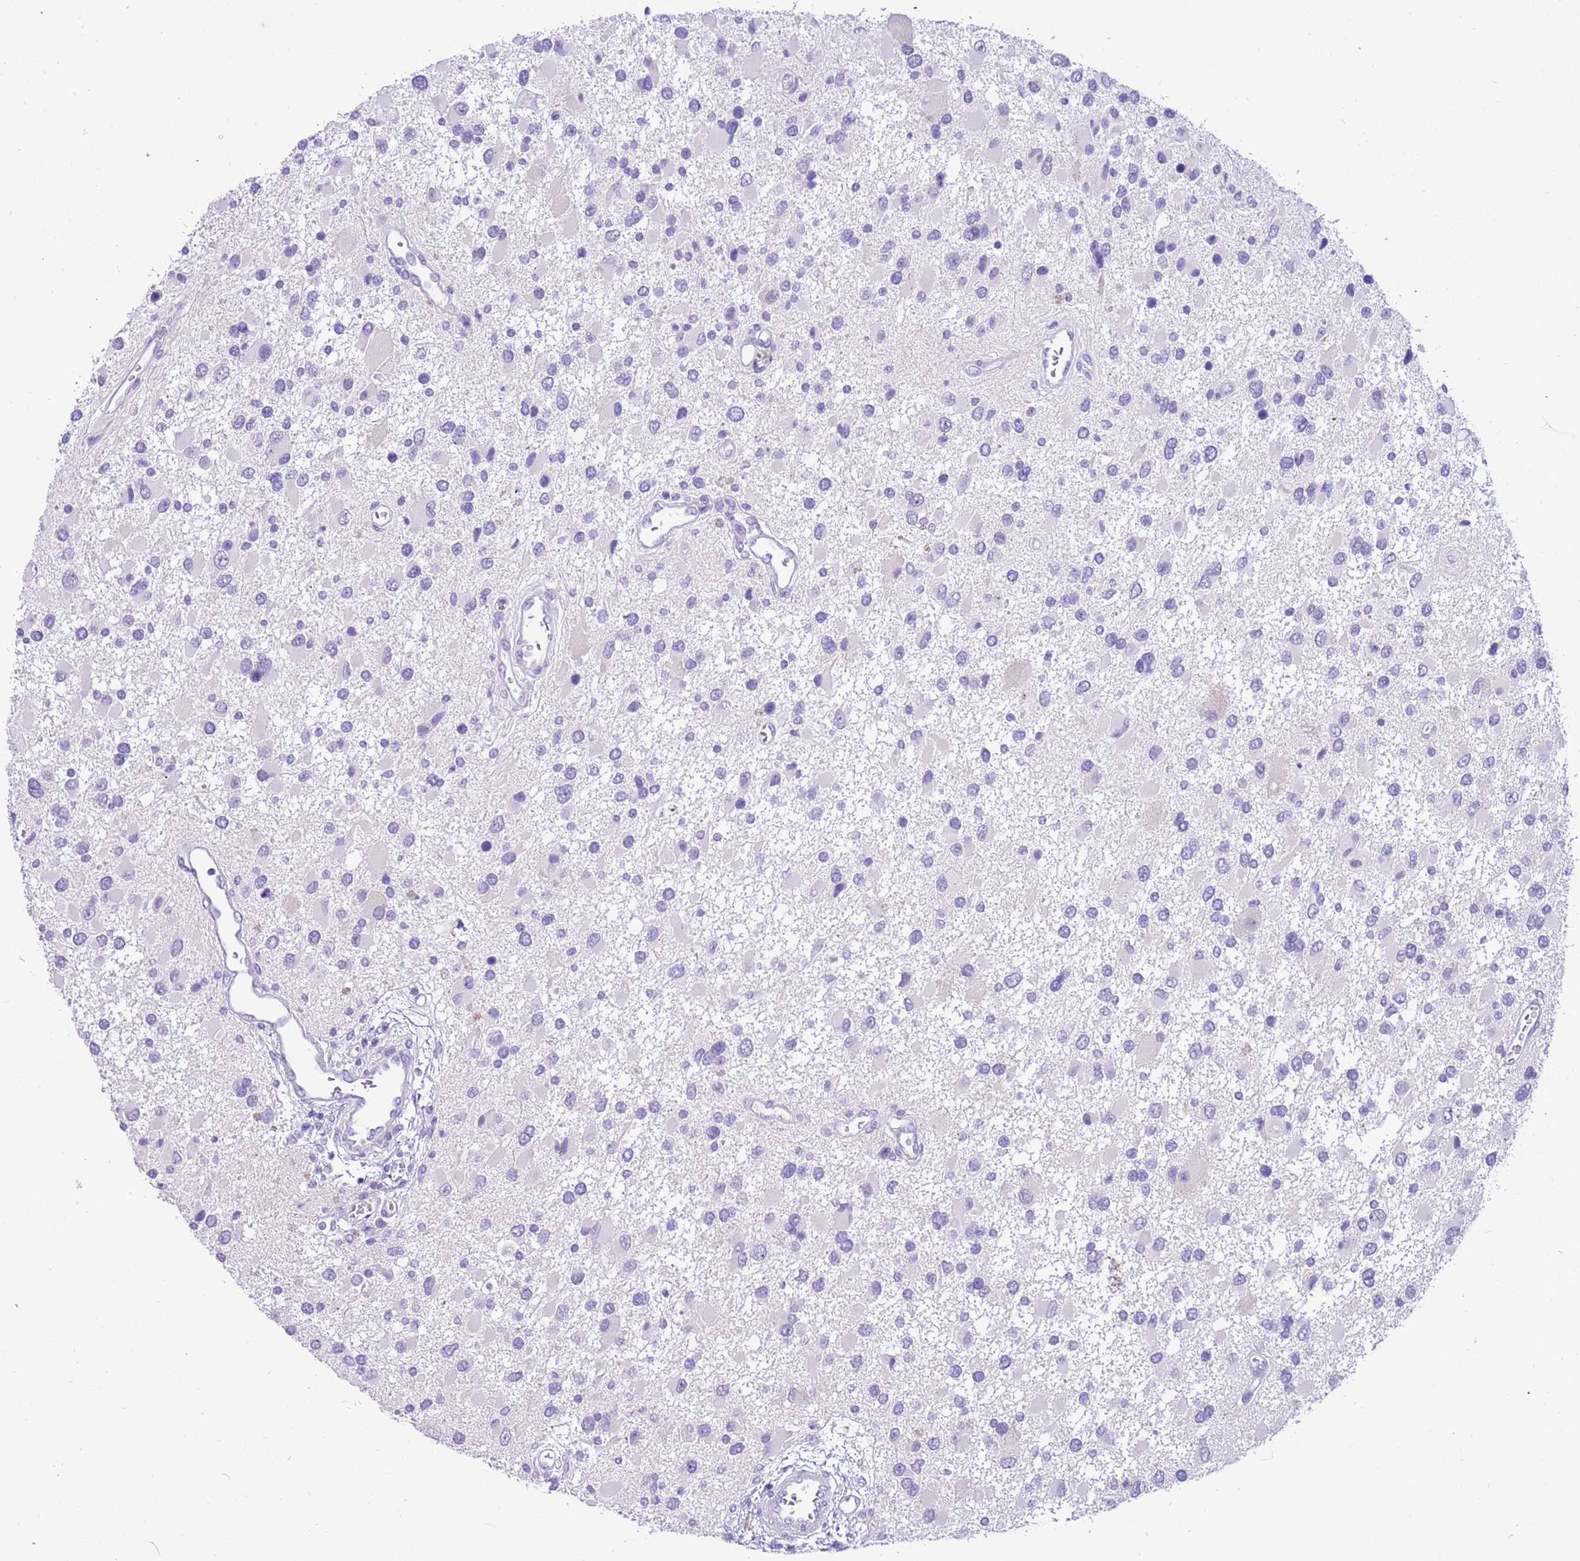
{"staining": {"intensity": "negative", "quantity": "none", "location": "none"}, "tissue": "glioma", "cell_type": "Tumor cells", "image_type": "cancer", "snomed": [{"axis": "morphology", "description": "Glioma, malignant, High grade"}, {"axis": "topography", "description": "Brain"}], "caption": "DAB immunohistochemical staining of human malignant high-grade glioma reveals no significant staining in tumor cells. (DAB (3,3'-diaminobenzidine) IHC, high magnification).", "gene": "R3HDM4", "patient": {"sex": "male", "age": 53}}